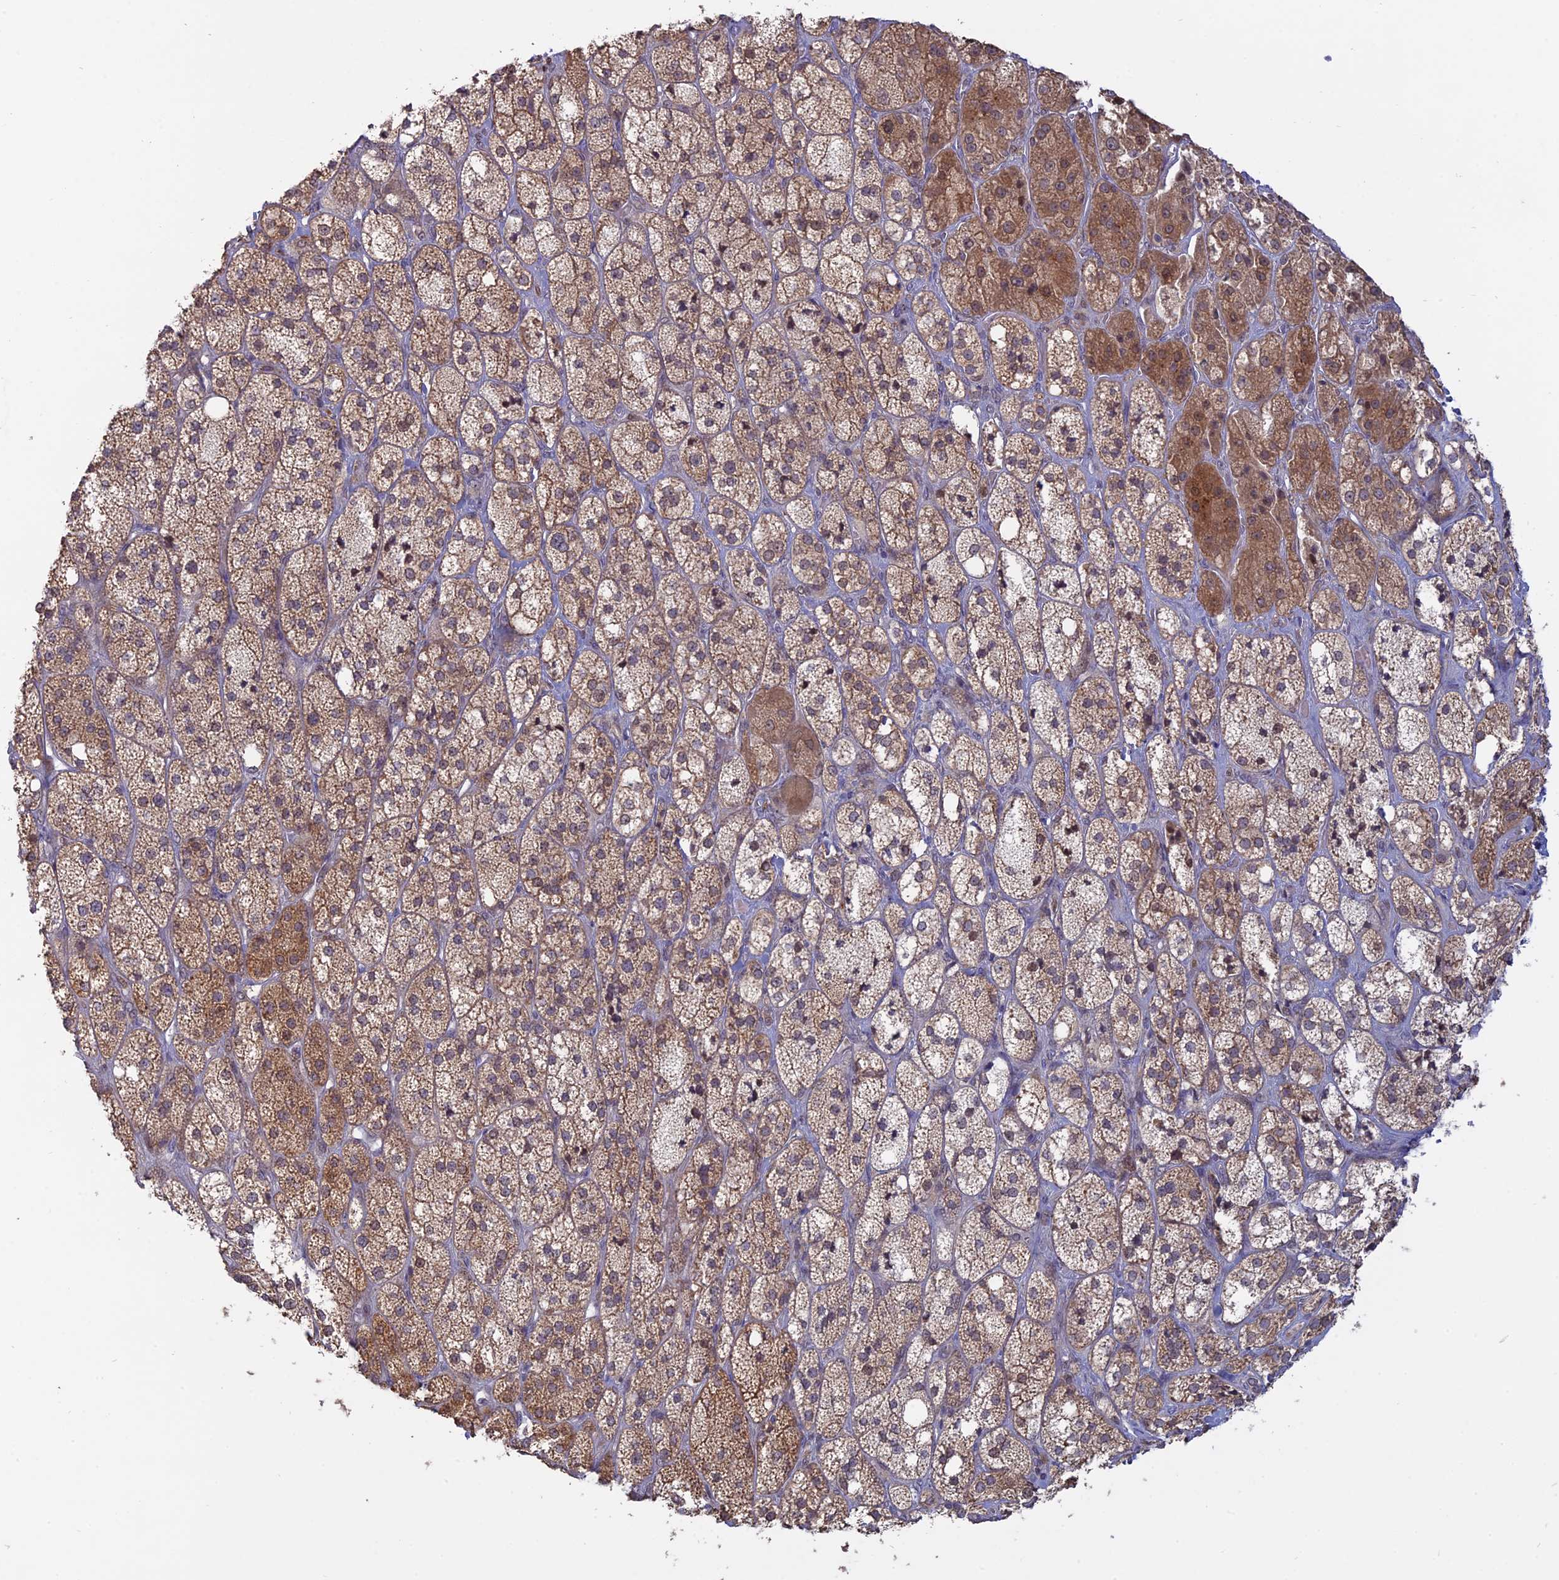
{"staining": {"intensity": "moderate", "quantity": ">75%", "location": "cytoplasmic/membranous"}, "tissue": "adrenal gland", "cell_type": "Glandular cells", "image_type": "normal", "snomed": [{"axis": "morphology", "description": "Normal tissue, NOS"}, {"axis": "topography", "description": "Adrenal gland"}], "caption": "Immunohistochemical staining of benign human adrenal gland exhibits moderate cytoplasmic/membranous protein positivity in about >75% of glandular cells.", "gene": "TMEM208", "patient": {"sex": "male", "age": 61}}